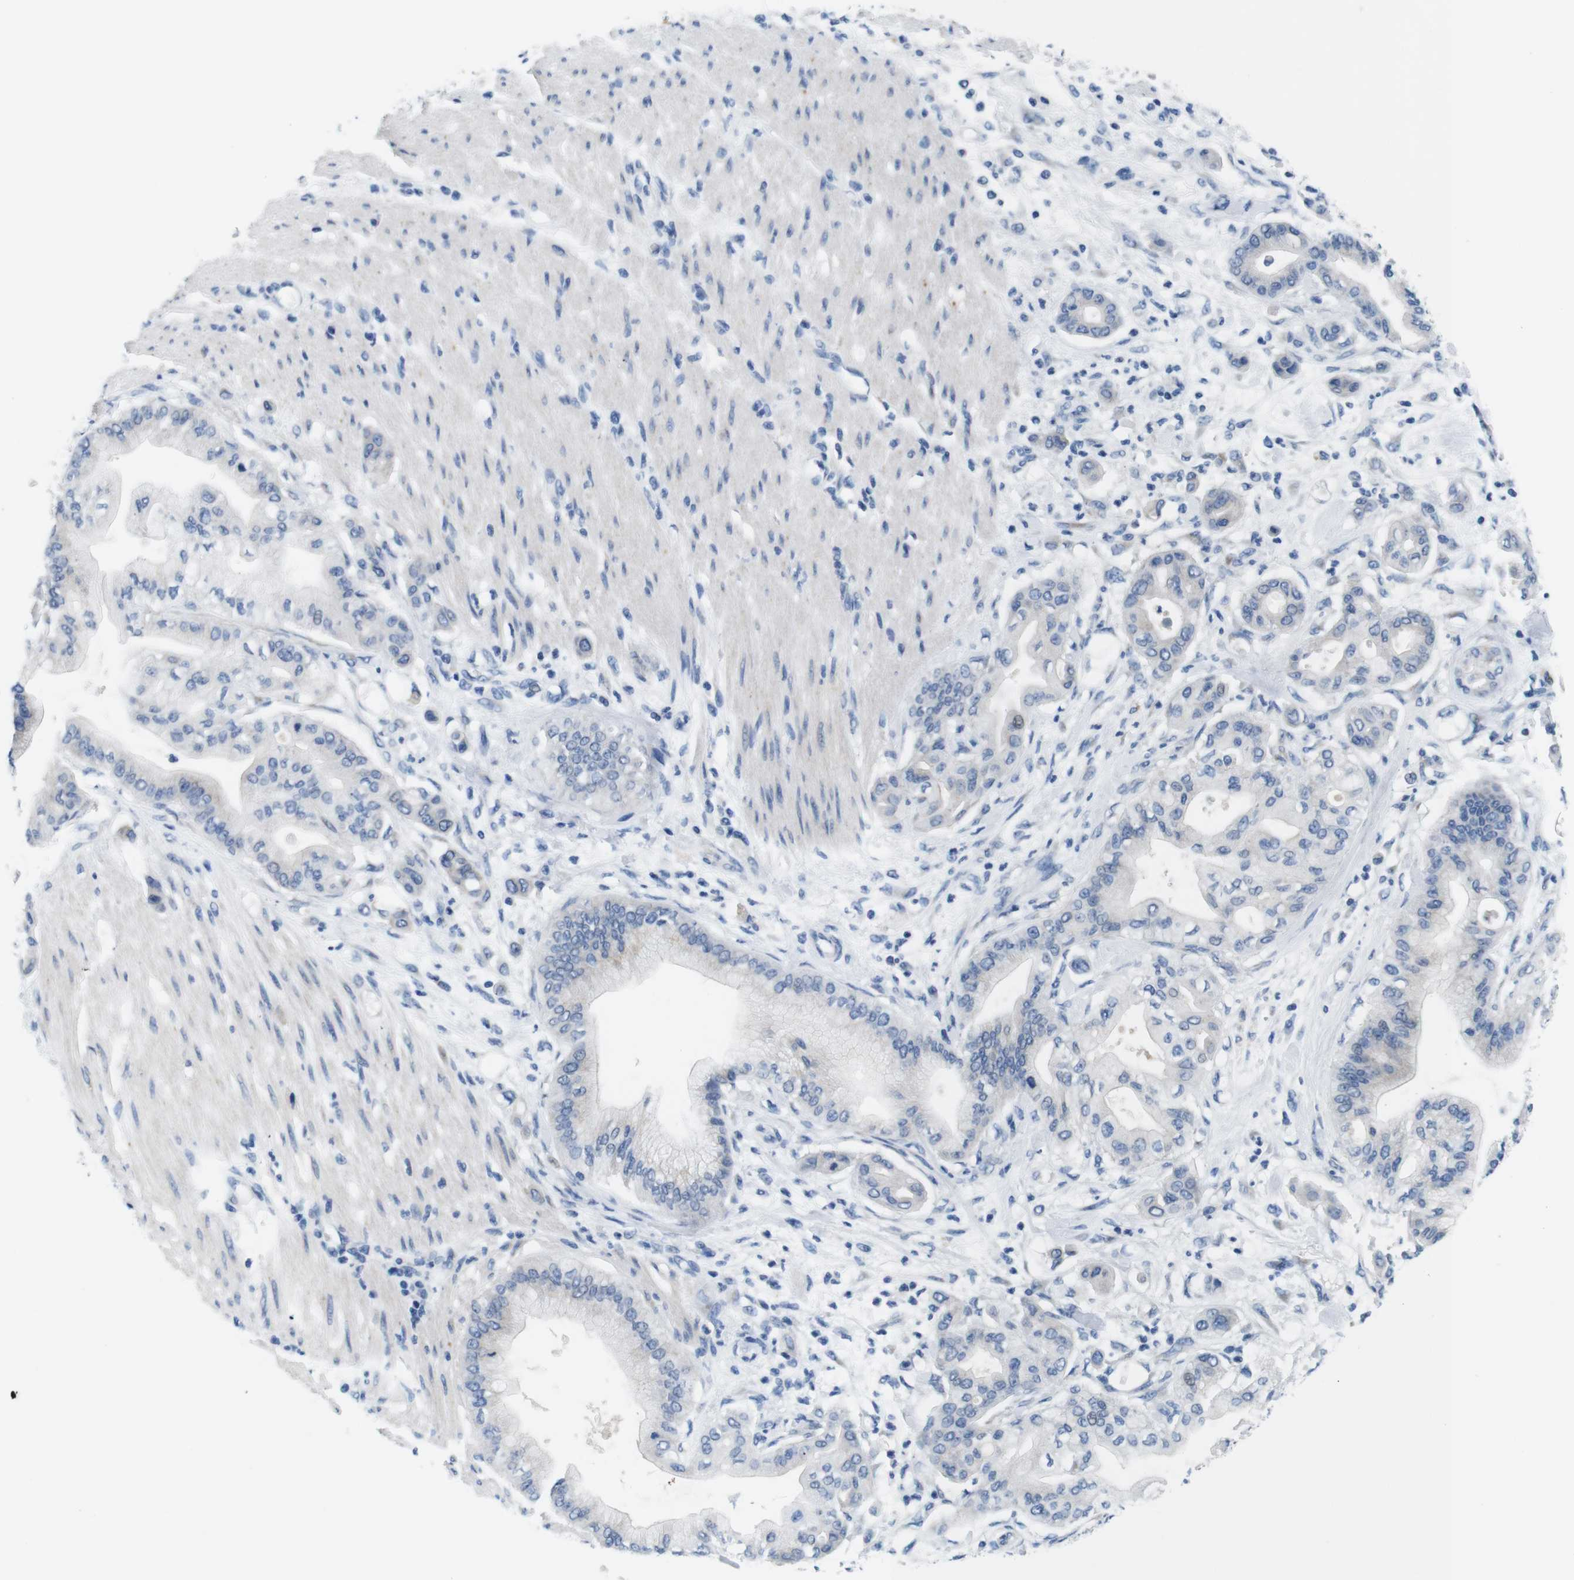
{"staining": {"intensity": "negative", "quantity": "none", "location": "none"}, "tissue": "pancreatic cancer", "cell_type": "Tumor cells", "image_type": "cancer", "snomed": [{"axis": "morphology", "description": "Adenocarcinoma, NOS"}, {"axis": "morphology", "description": "Adenocarcinoma, metastatic, NOS"}, {"axis": "topography", "description": "Lymph node"}, {"axis": "topography", "description": "Pancreas"}, {"axis": "topography", "description": "Duodenum"}], "caption": "Immunohistochemistry photomicrograph of human adenocarcinoma (pancreatic) stained for a protein (brown), which demonstrates no positivity in tumor cells. The staining is performed using DAB (3,3'-diaminobenzidine) brown chromogen with nuclei counter-stained in using hematoxylin.", "gene": "GOLGA2", "patient": {"sex": "female", "age": 64}}